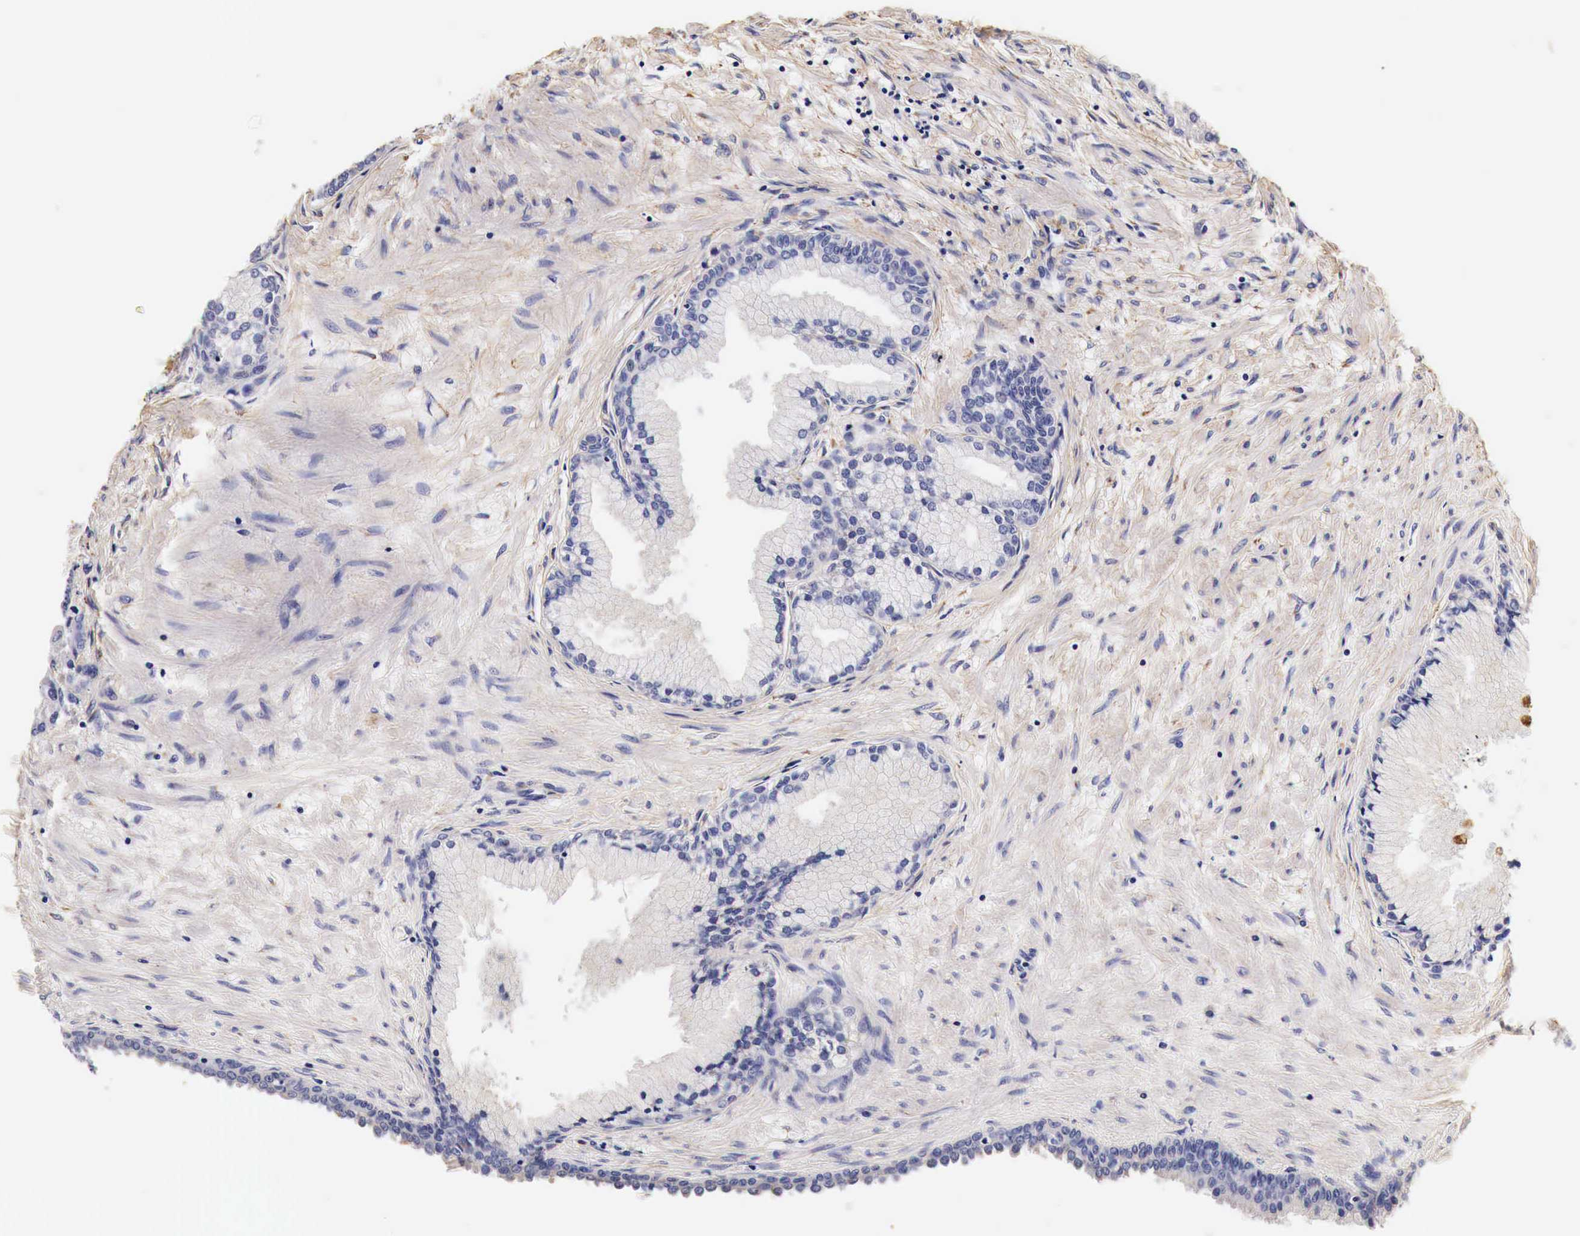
{"staining": {"intensity": "negative", "quantity": "none", "location": "none"}, "tissue": "prostate cancer", "cell_type": "Tumor cells", "image_type": "cancer", "snomed": [{"axis": "morphology", "description": "Adenocarcinoma, High grade"}, {"axis": "topography", "description": "Prostate"}], "caption": "IHC micrograph of human prostate cancer stained for a protein (brown), which exhibits no expression in tumor cells.", "gene": "LAMB2", "patient": {"sex": "male", "age": 64}}